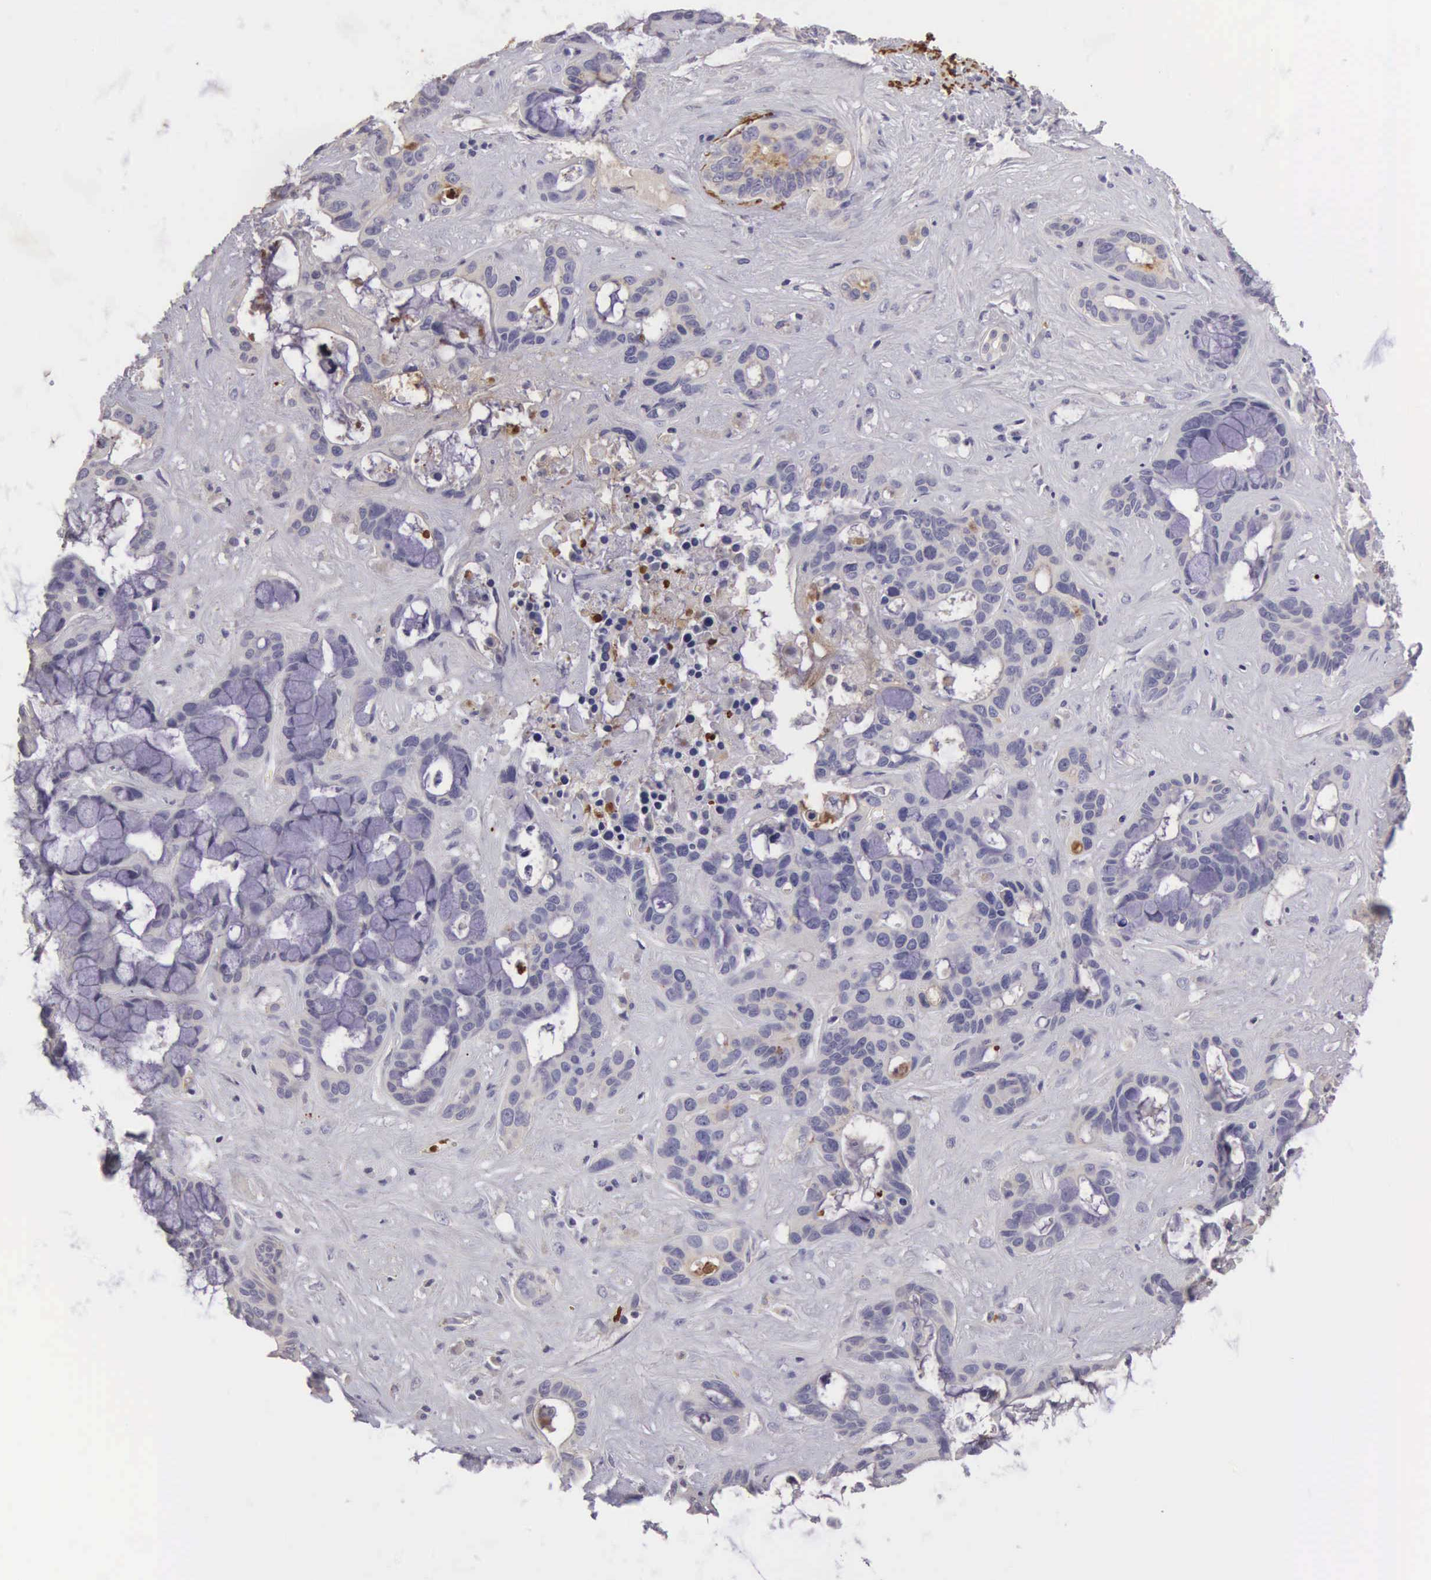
{"staining": {"intensity": "negative", "quantity": "none", "location": "none"}, "tissue": "liver cancer", "cell_type": "Tumor cells", "image_type": "cancer", "snomed": [{"axis": "morphology", "description": "Cholangiocarcinoma"}, {"axis": "topography", "description": "Liver"}], "caption": "Liver cancer (cholangiocarcinoma) was stained to show a protein in brown. There is no significant positivity in tumor cells.", "gene": "CLU", "patient": {"sex": "female", "age": 65}}